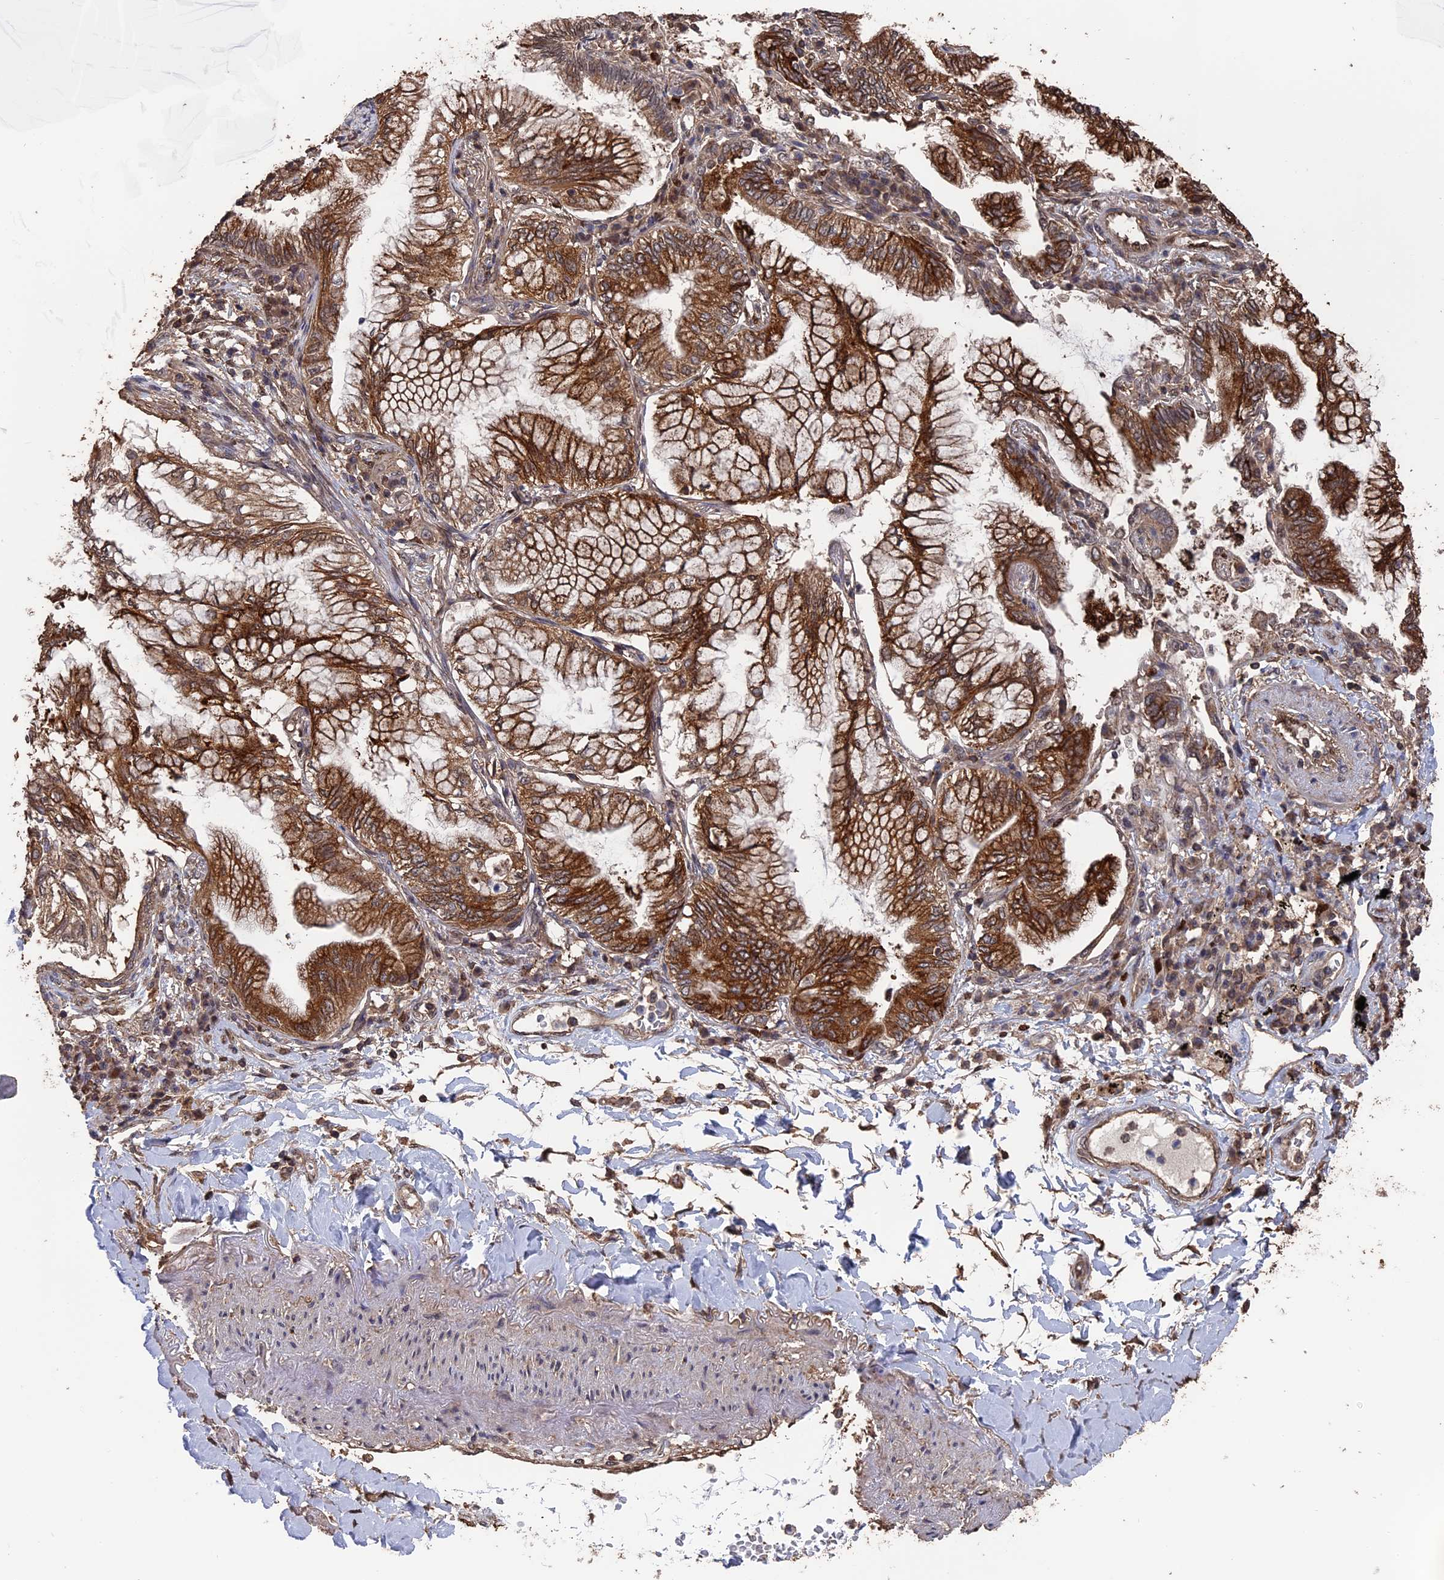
{"staining": {"intensity": "strong", "quantity": ">75%", "location": "cytoplasmic/membranous"}, "tissue": "lung cancer", "cell_type": "Tumor cells", "image_type": "cancer", "snomed": [{"axis": "morphology", "description": "Adenocarcinoma, NOS"}, {"axis": "topography", "description": "Lung"}], "caption": "Lung cancer (adenocarcinoma) was stained to show a protein in brown. There is high levels of strong cytoplasmic/membranous positivity in about >75% of tumor cells.", "gene": "MYBL2", "patient": {"sex": "female", "age": 70}}